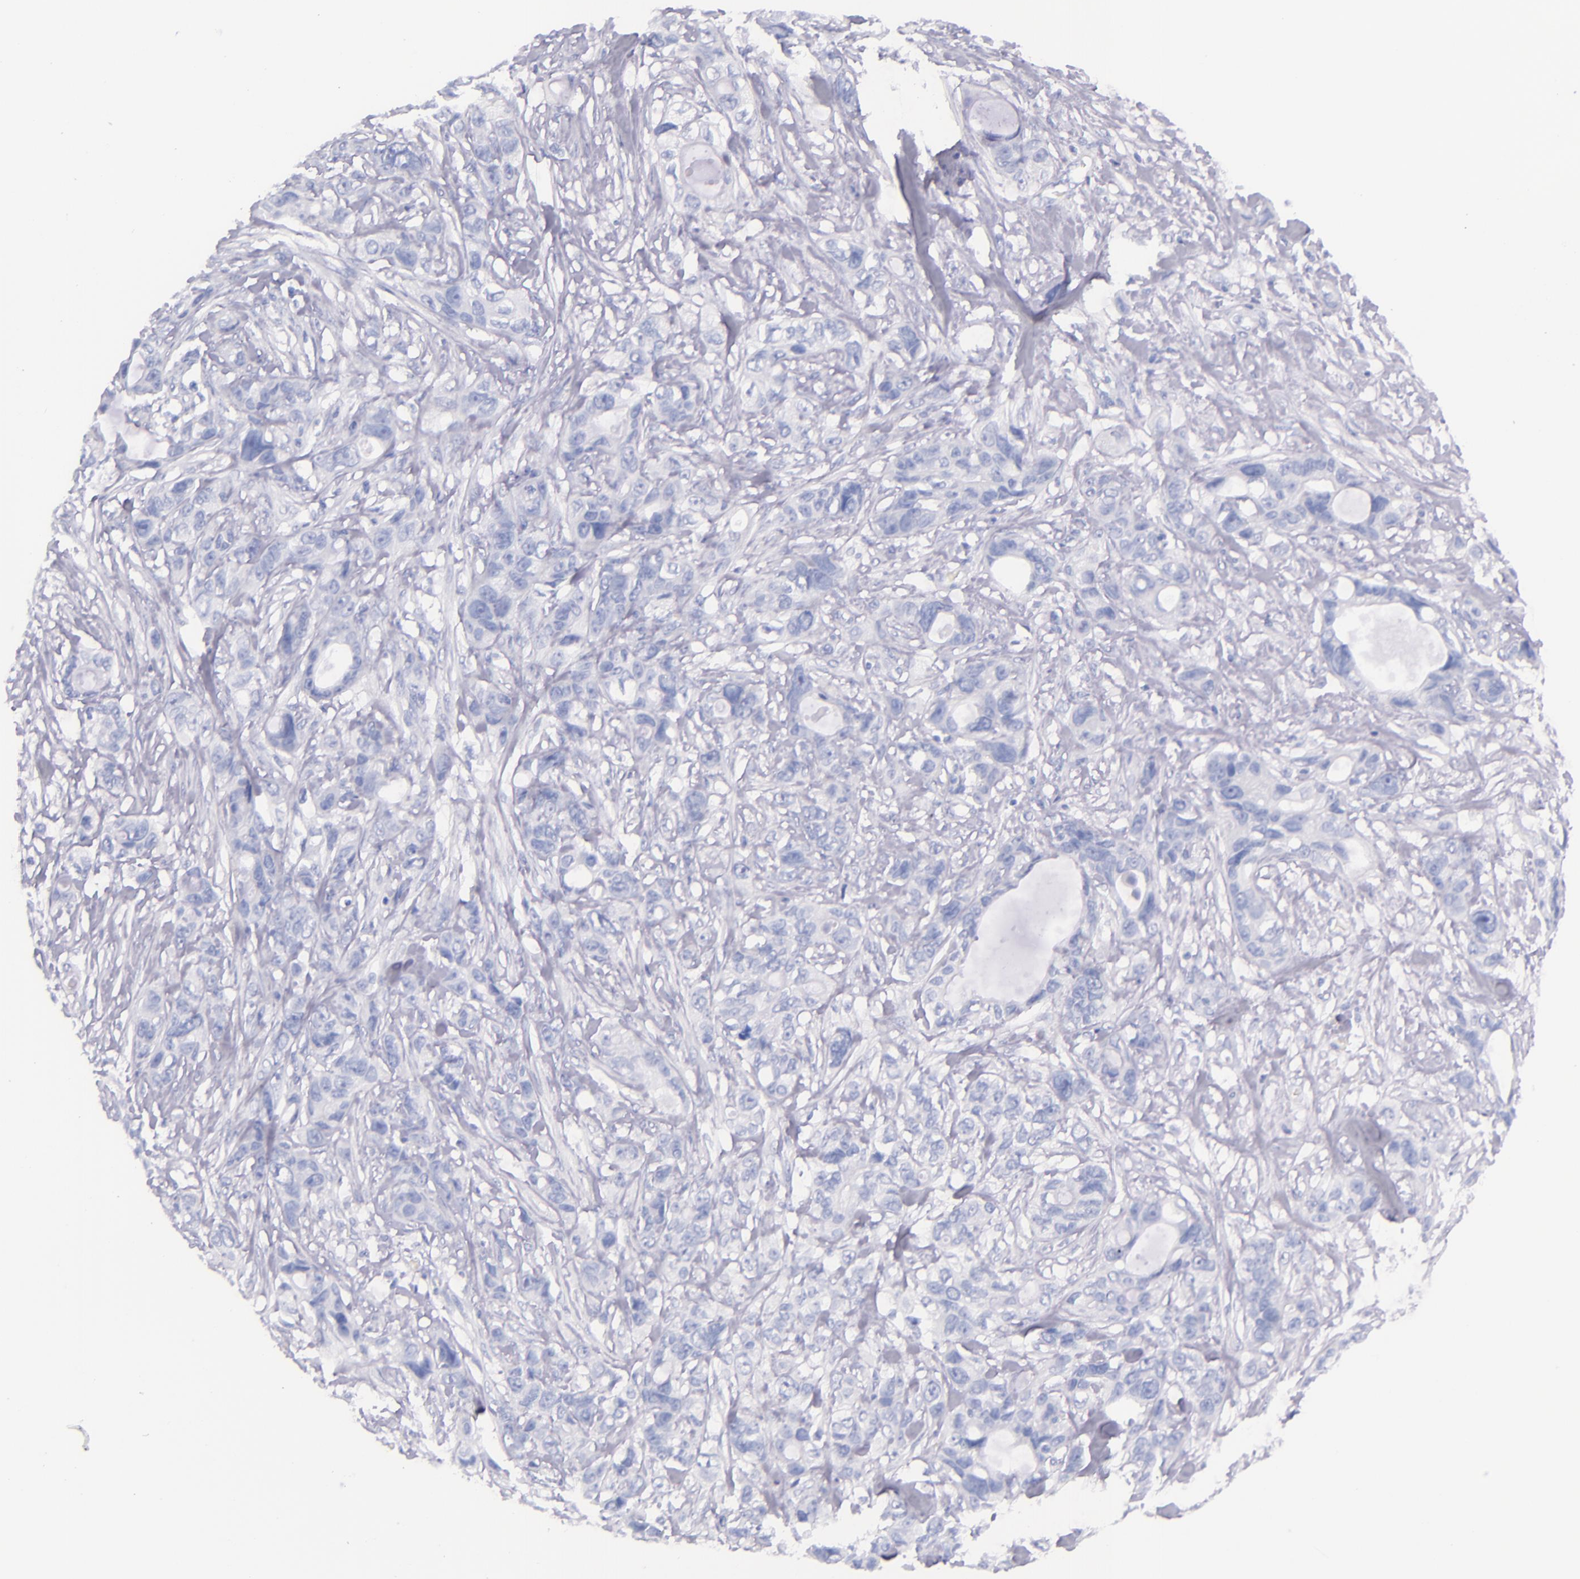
{"staining": {"intensity": "negative", "quantity": "none", "location": "none"}, "tissue": "stomach cancer", "cell_type": "Tumor cells", "image_type": "cancer", "snomed": [{"axis": "morphology", "description": "Adenocarcinoma, NOS"}, {"axis": "topography", "description": "Stomach, upper"}], "caption": "Human stomach cancer stained for a protein using immunohistochemistry (IHC) demonstrates no expression in tumor cells.", "gene": "SFTPB", "patient": {"sex": "male", "age": 47}}